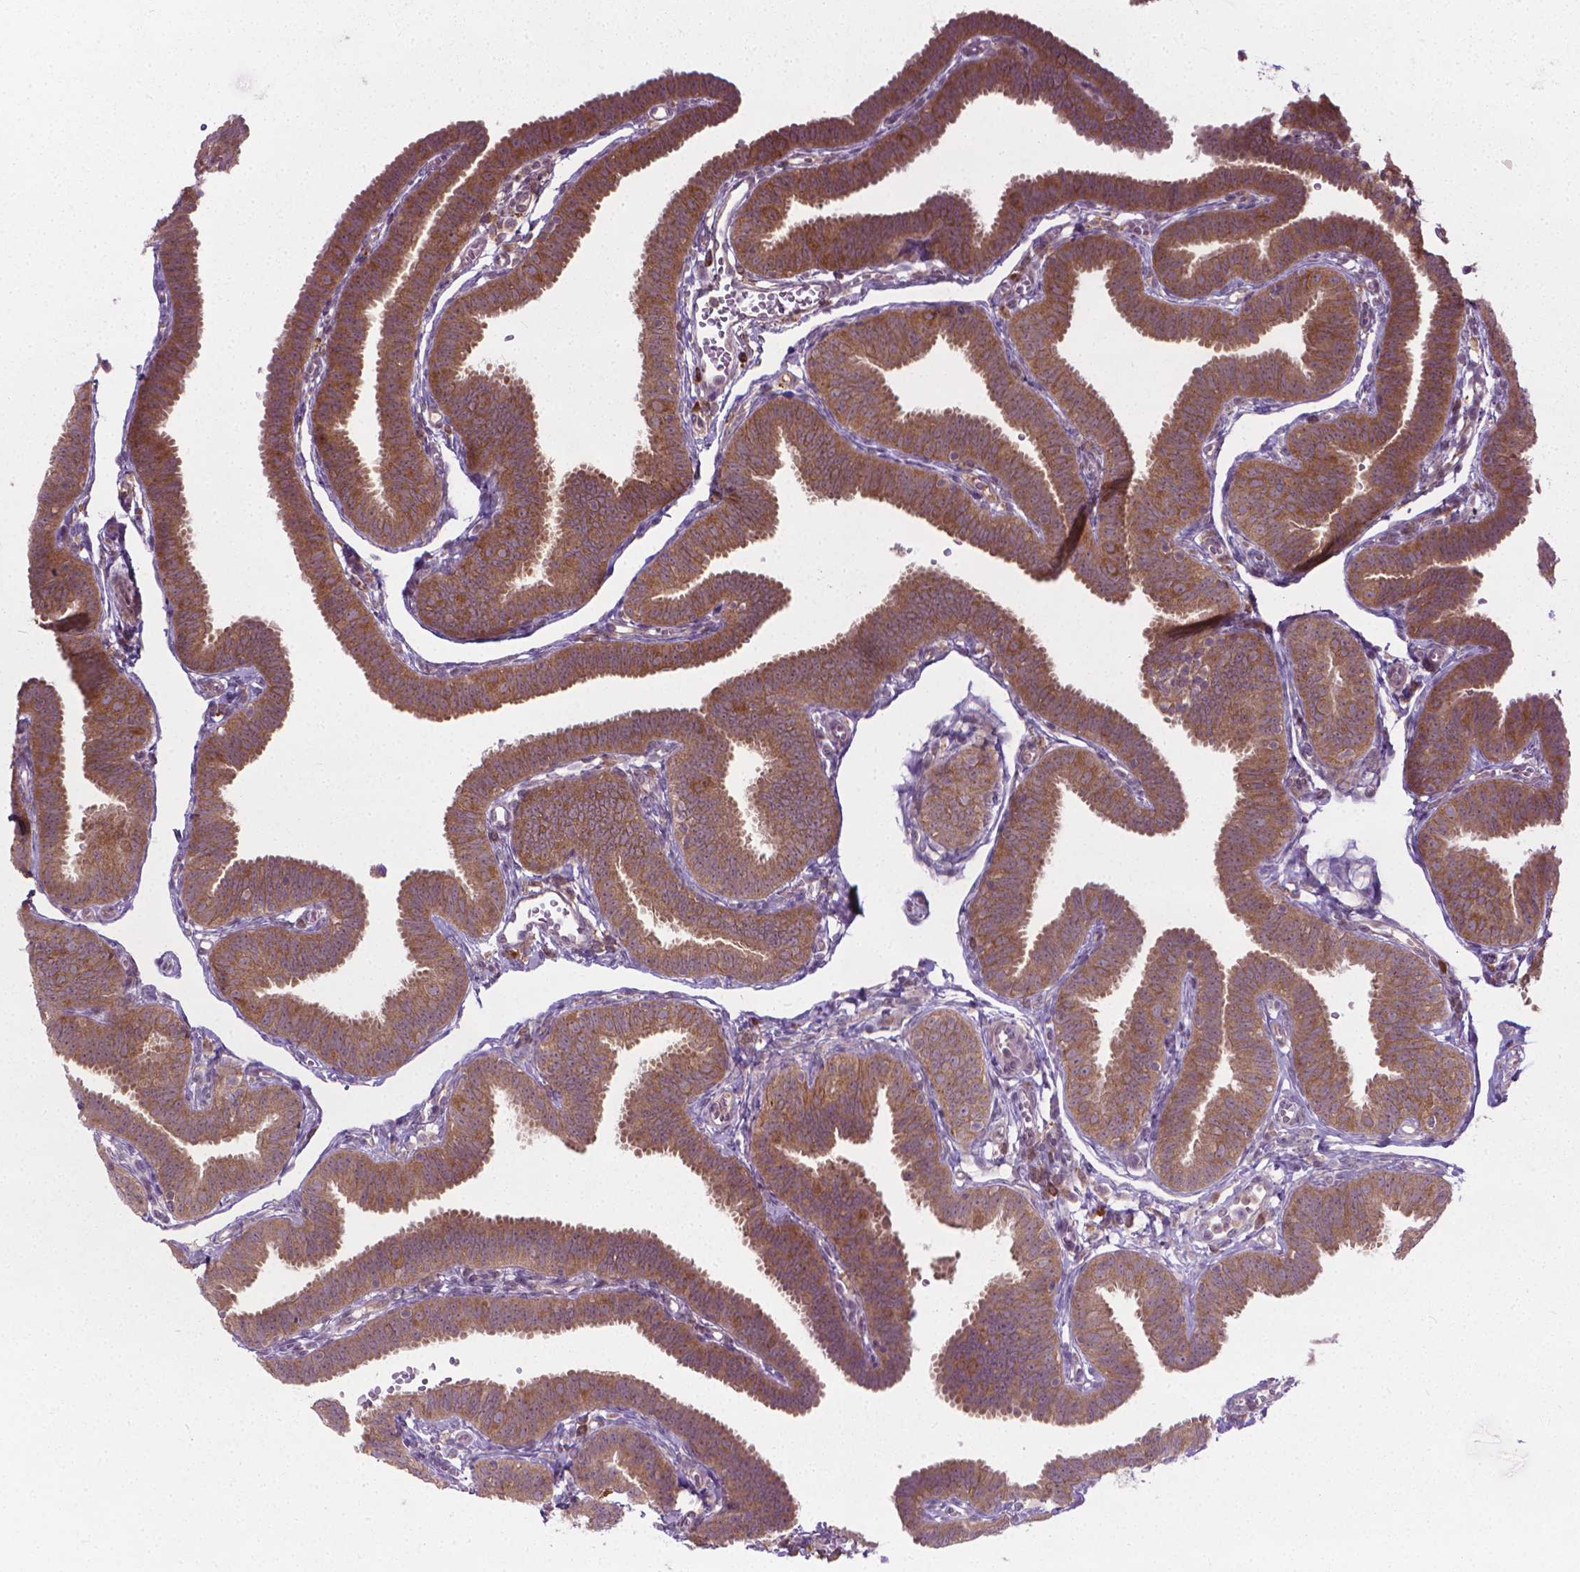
{"staining": {"intensity": "strong", "quantity": ">75%", "location": "cytoplasmic/membranous"}, "tissue": "fallopian tube", "cell_type": "Glandular cells", "image_type": "normal", "snomed": [{"axis": "morphology", "description": "Normal tissue, NOS"}, {"axis": "topography", "description": "Fallopian tube"}], "caption": "Protein staining exhibits strong cytoplasmic/membranous positivity in approximately >75% of glandular cells in normal fallopian tube. Immunohistochemistry (ihc) stains the protein in brown and the nuclei are stained blue.", "gene": "PRAG1", "patient": {"sex": "female", "age": 25}}